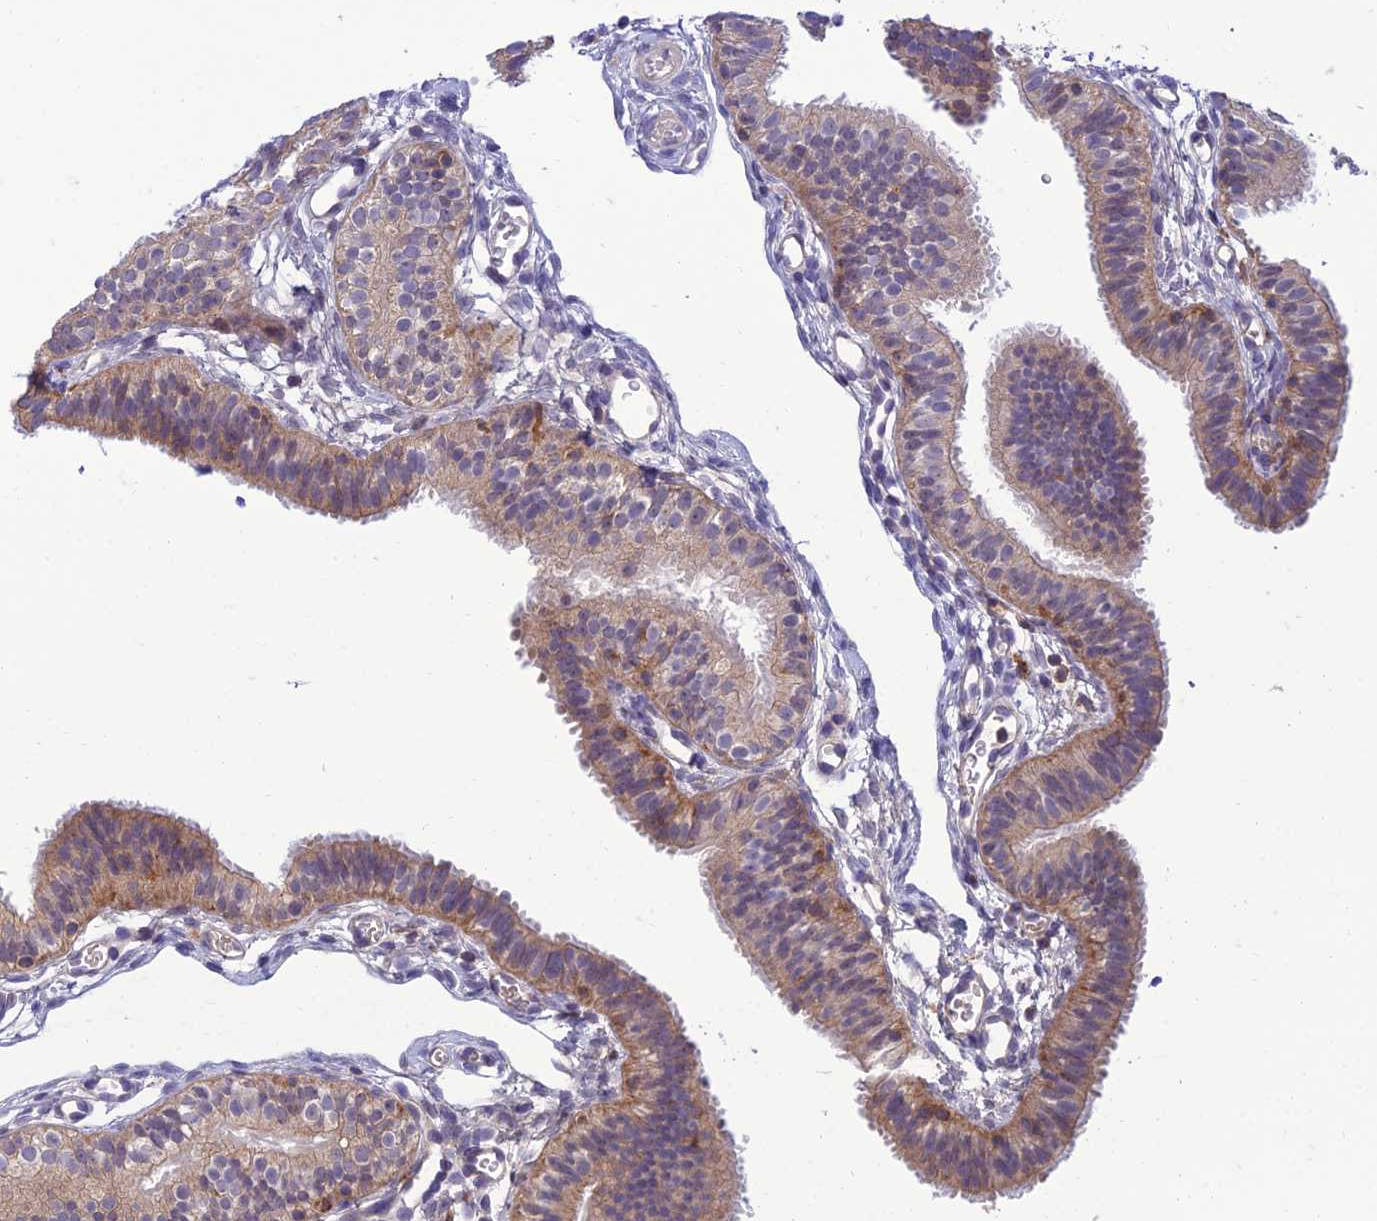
{"staining": {"intensity": "moderate", "quantity": ">75%", "location": "cytoplasmic/membranous"}, "tissue": "fallopian tube", "cell_type": "Glandular cells", "image_type": "normal", "snomed": [{"axis": "morphology", "description": "Normal tissue, NOS"}, {"axis": "topography", "description": "Fallopian tube"}], "caption": "Normal fallopian tube reveals moderate cytoplasmic/membranous staining in about >75% of glandular cells, visualized by immunohistochemistry. The protein is stained brown, and the nuclei are stained in blue (DAB (3,3'-diaminobenzidine) IHC with brightfield microscopy, high magnification).", "gene": "IRAK3", "patient": {"sex": "female", "age": 35}}